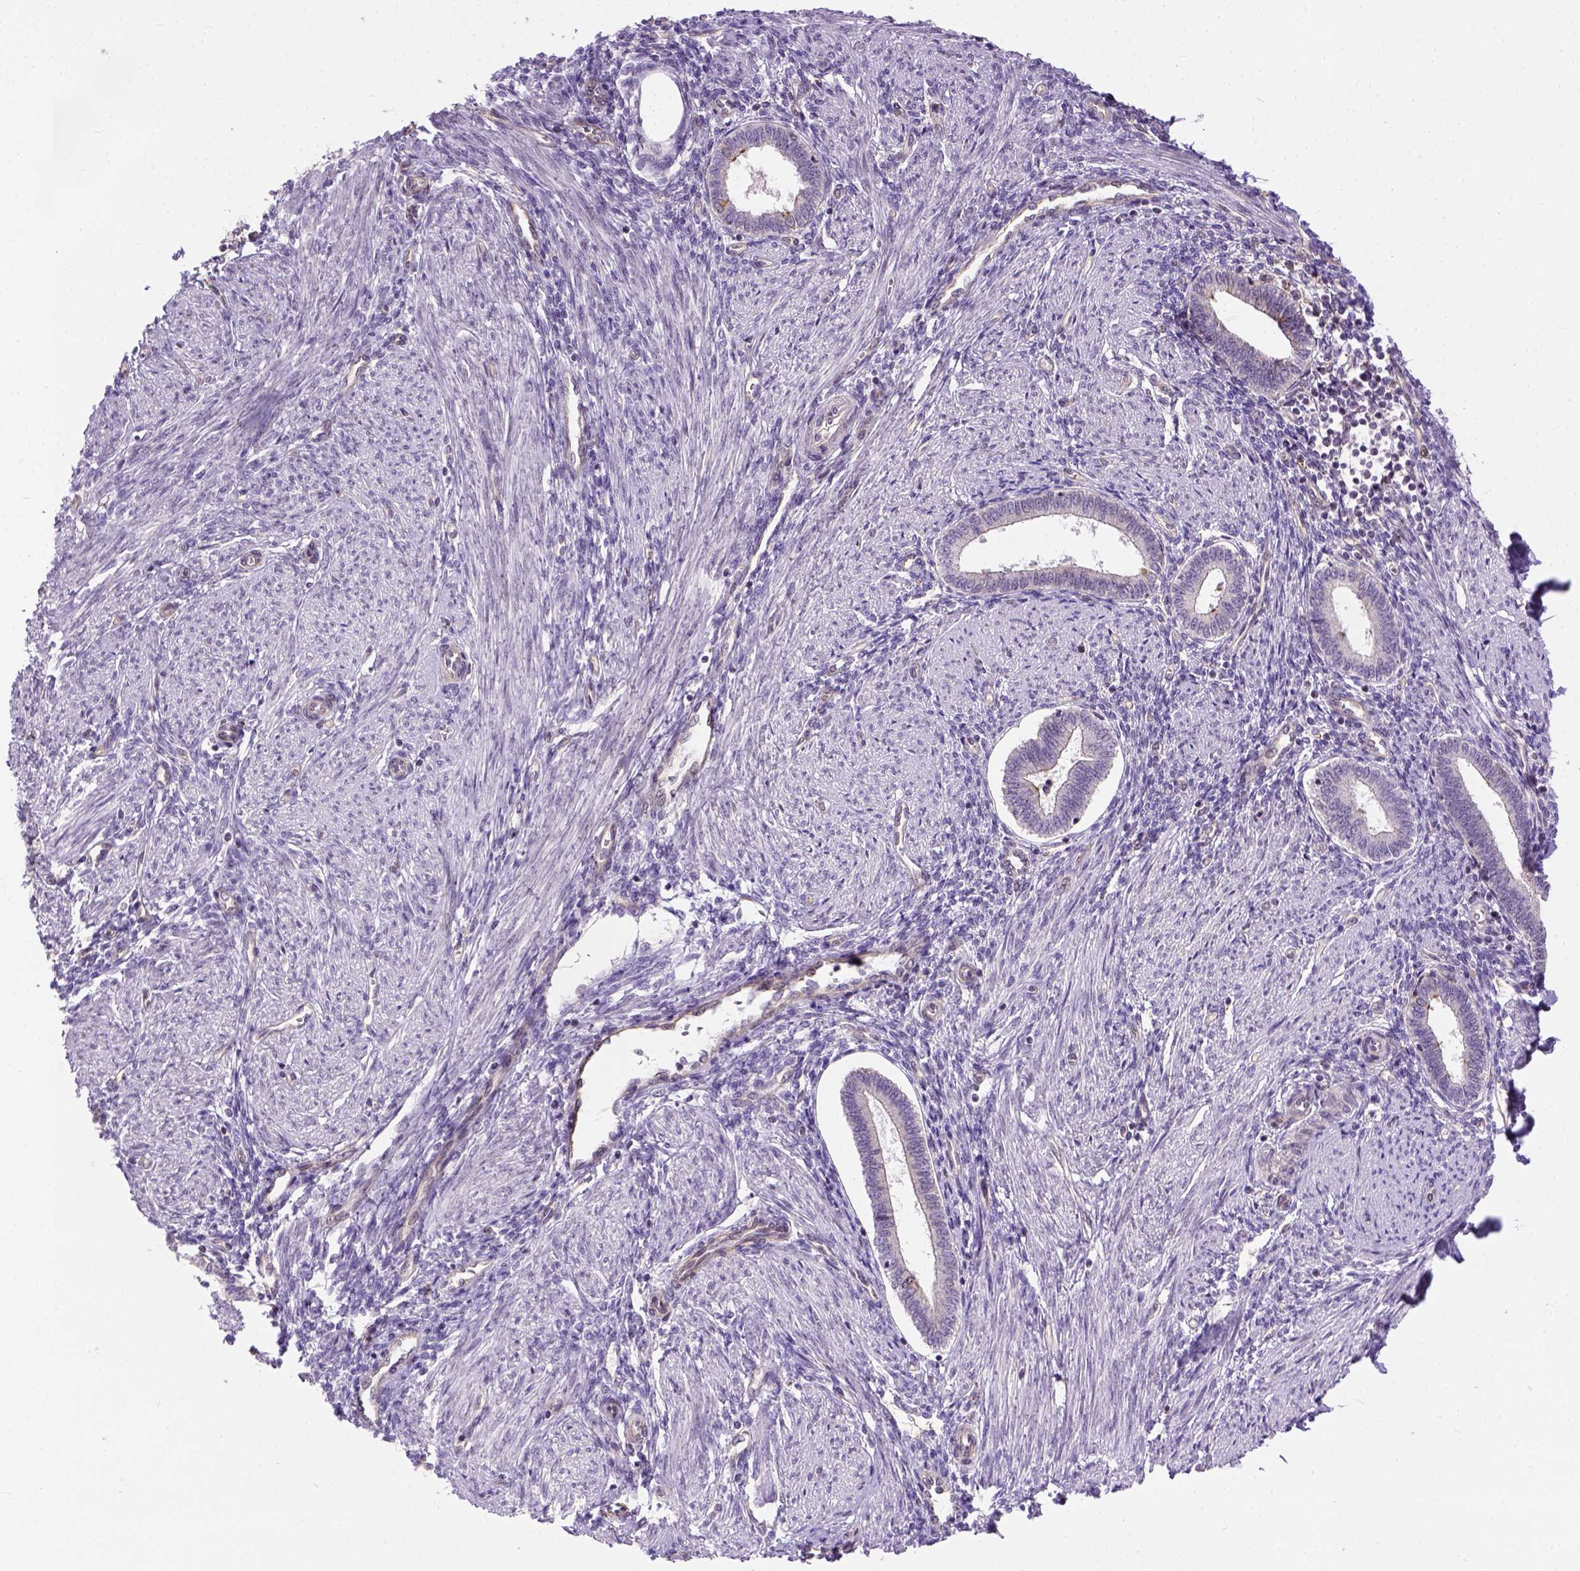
{"staining": {"intensity": "negative", "quantity": "none", "location": "none"}, "tissue": "endometrium", "cell_type": "Cells in endometrial stroma", "image_type": "normal", "snomed": [{"axis": "morphology", "description": "Normal tissue, NOS"}, {"axis": "topography", "description": "Endometrium"}], "caption": "Endometrium was stained to show a protein in brown. There is no significant expression in cells in endometrial stroma. The staining is performed using DAB brown chromogen with nuclei counter-stained in using hematoxylin.", "gene": "KAZN", "patient": {"sex": "female", "age": 42}}